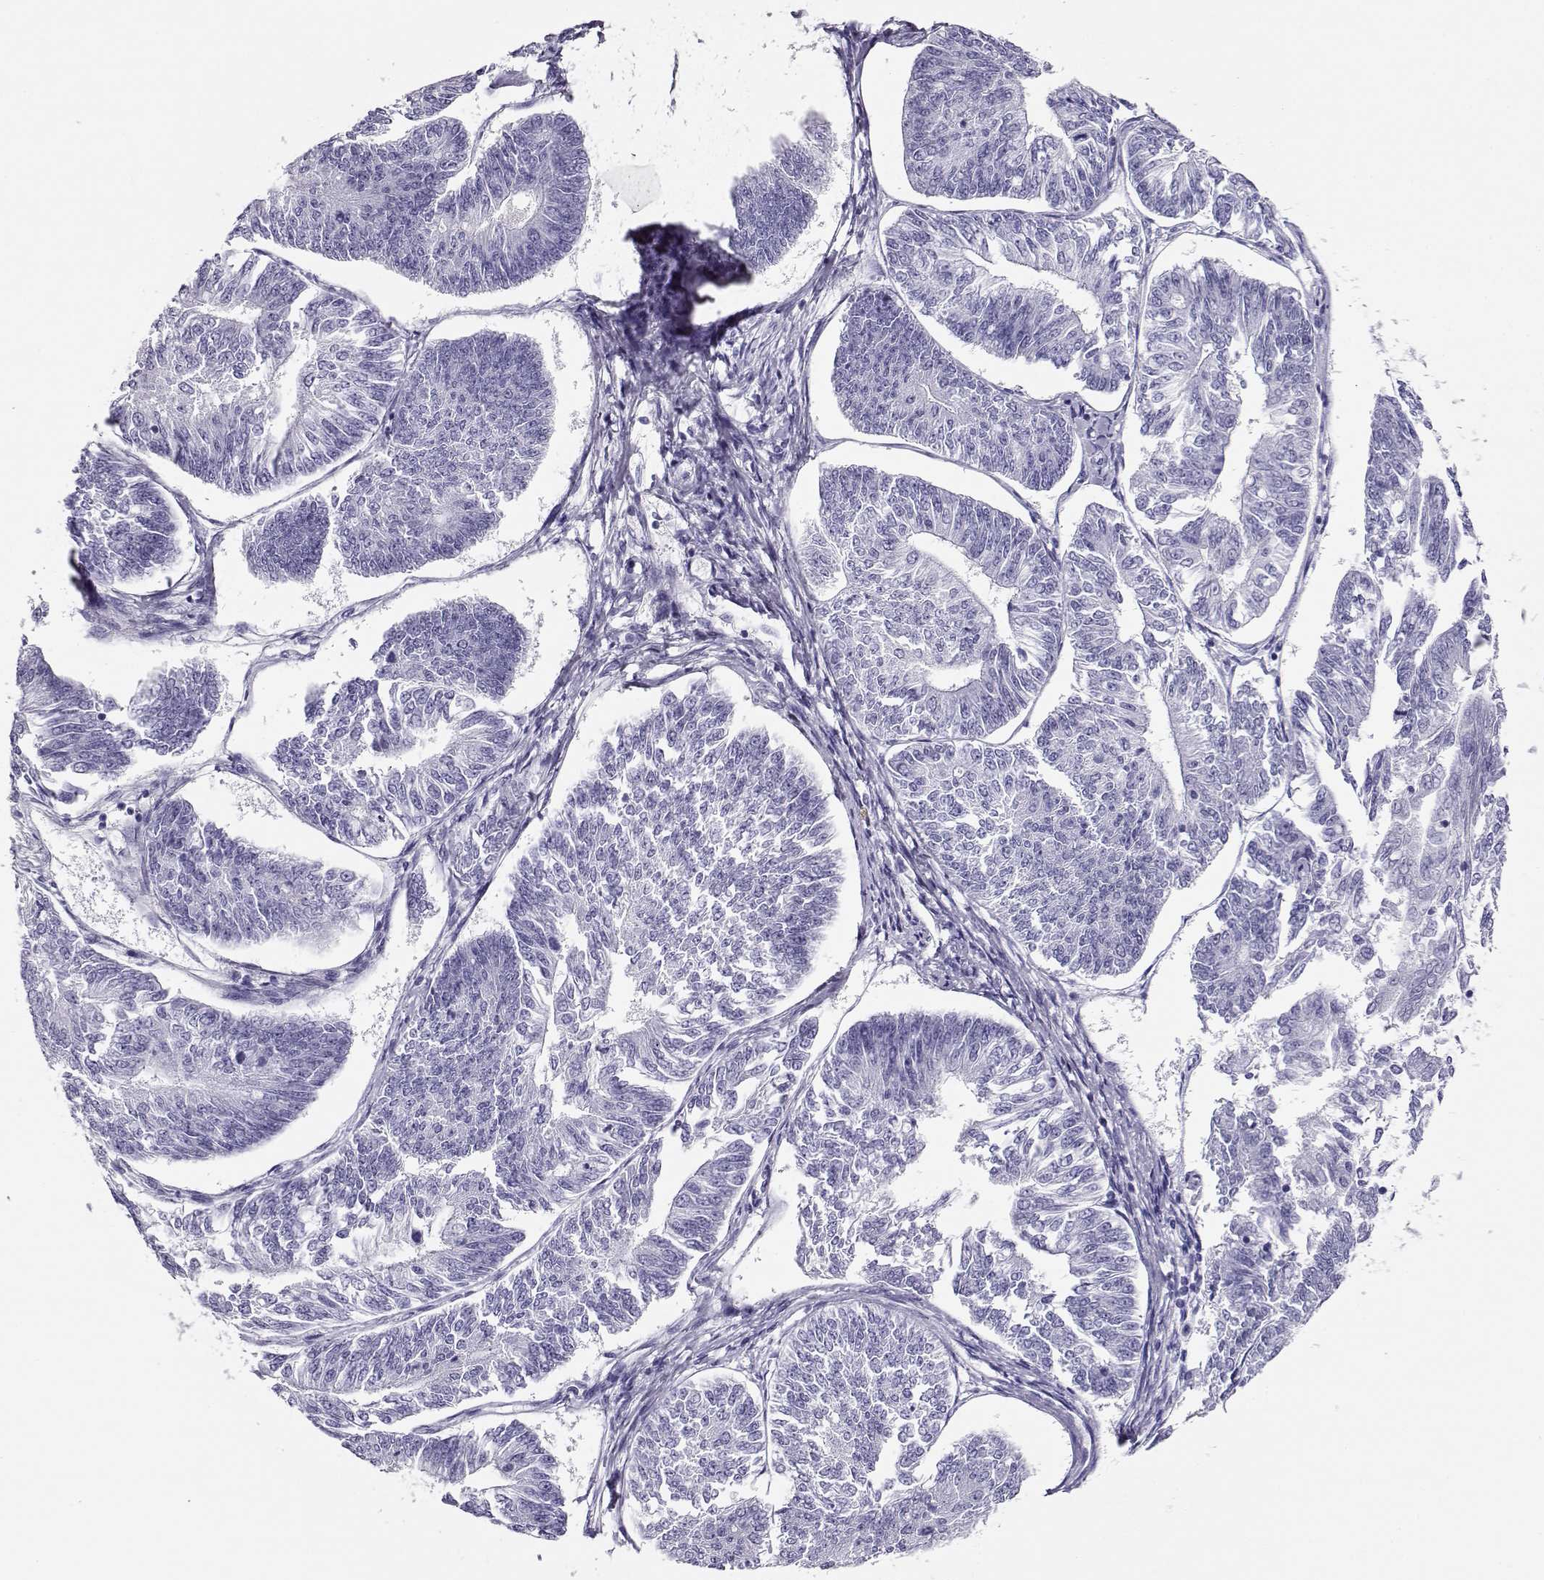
{"staining": {"intensity": "negative", "quantity": "none", "location": "none"}, "tissue": "endometrial cancer", "cell_type": "Tumor cells", "image_type": "cancer", "snomed": [{"axis": "morphology", "description": "Adenocarcinoma, NOS"}, {"axis": "topography", "description": "Endometrium"}], "caption": "High magnification brightfield microscopy of endometrial adenocarcinoma stained with DAB (brown) and counterstained with hematoxylin (blue): tumor cells show no significant expression.", "gene": "CRX", "patient": {"sex": "female", "age": 58}}